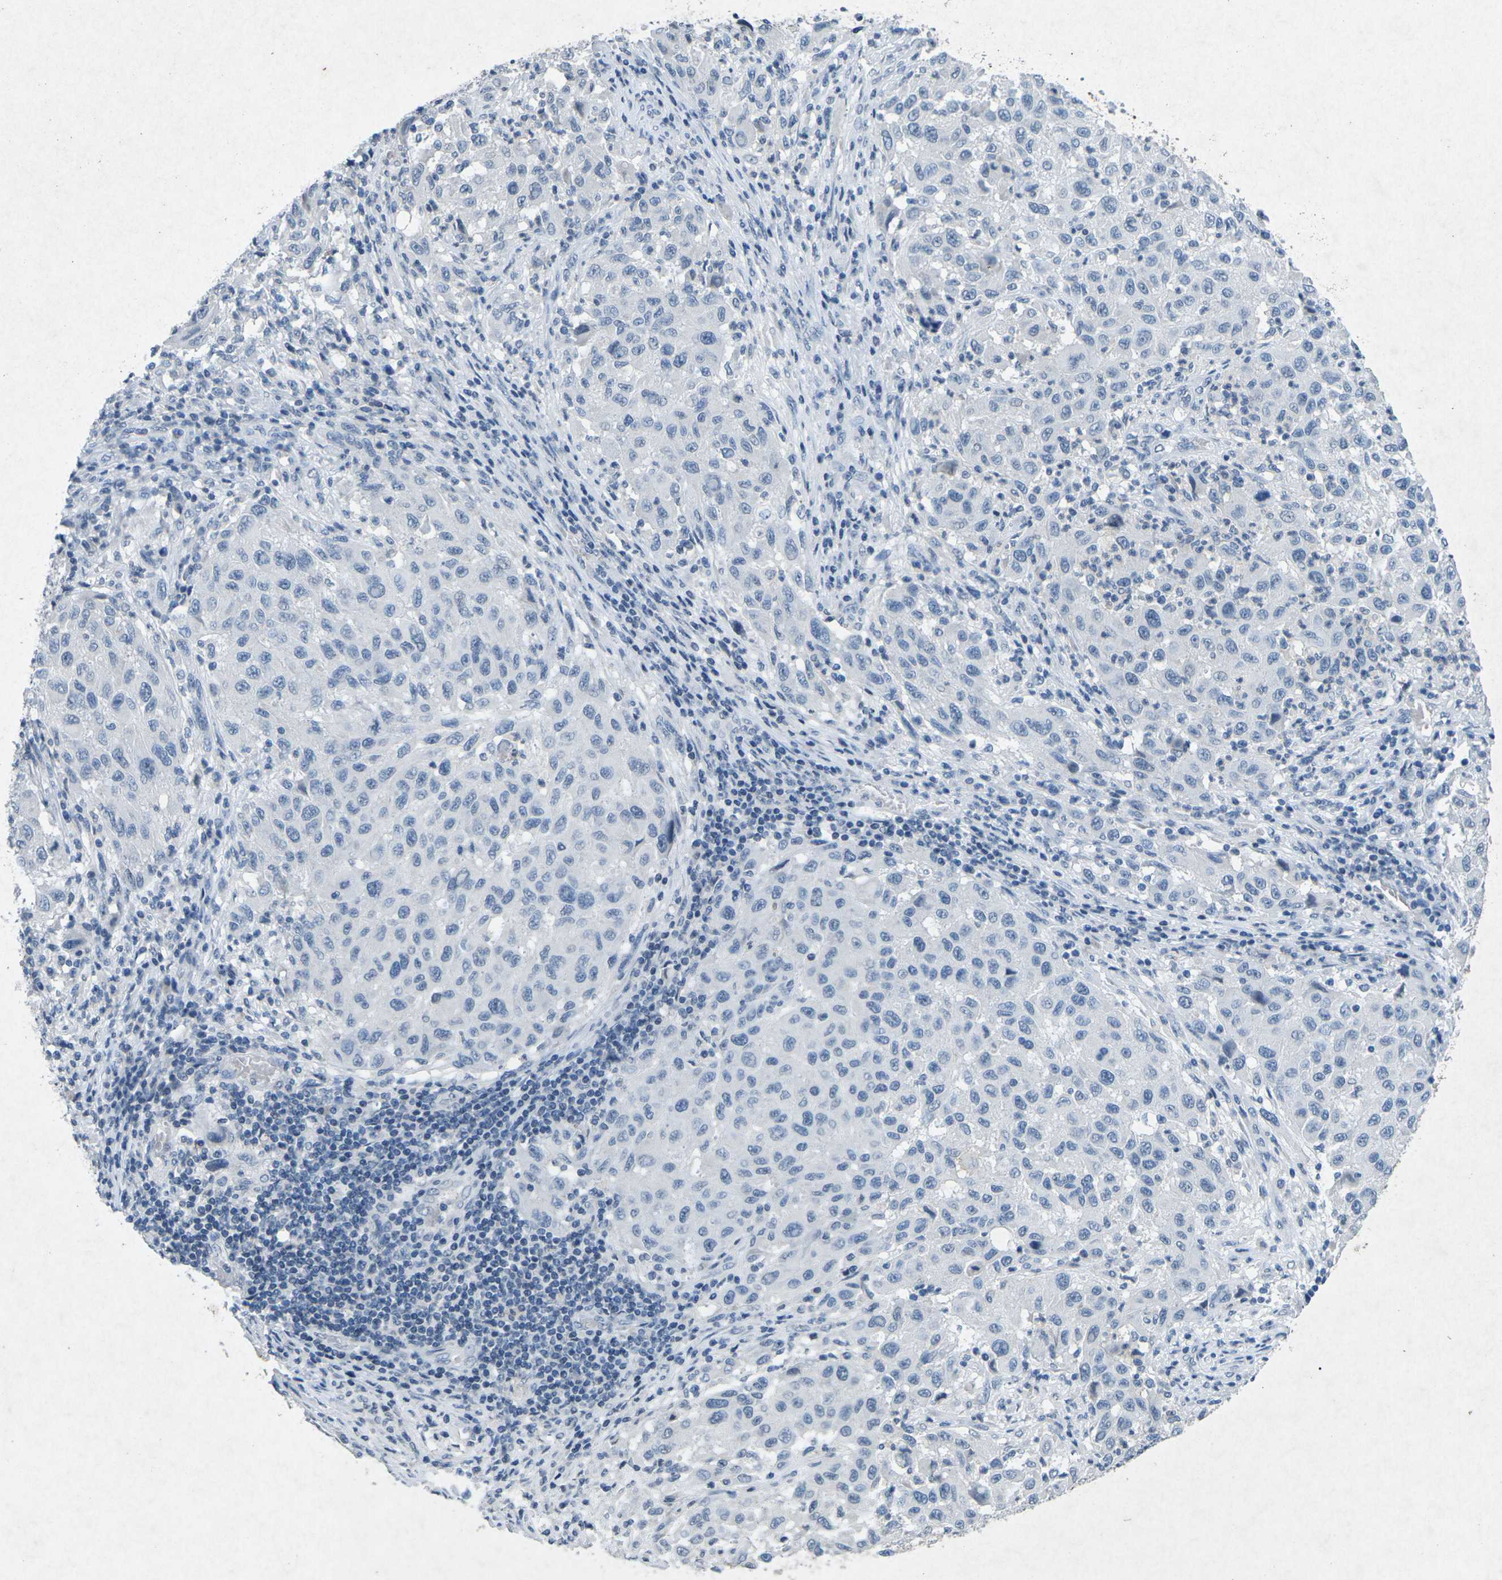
{"staining": {"intensity": "negative", "quantity": "none", "location": "none"}, "tissue": "melanoma", "cell_type": "Tumor cells", "image_type": "cancer", "snomed": [{"axis": "morphology", "description": "Malignant melanoma, Metastatic site"}, {"axis": "topography", "description": "Lymph node"}], "caption": "Melanoma was stained to show a protein in brown. There is no significant positivity in tumor cells. The staining was performed using DAB to visualize the protein expression in brown, while the nuclei were stained in blue with hematoxylin (Magnification: 20x).", "gene": "A1BG", "patient": {"sex": "male", "age": 61}}